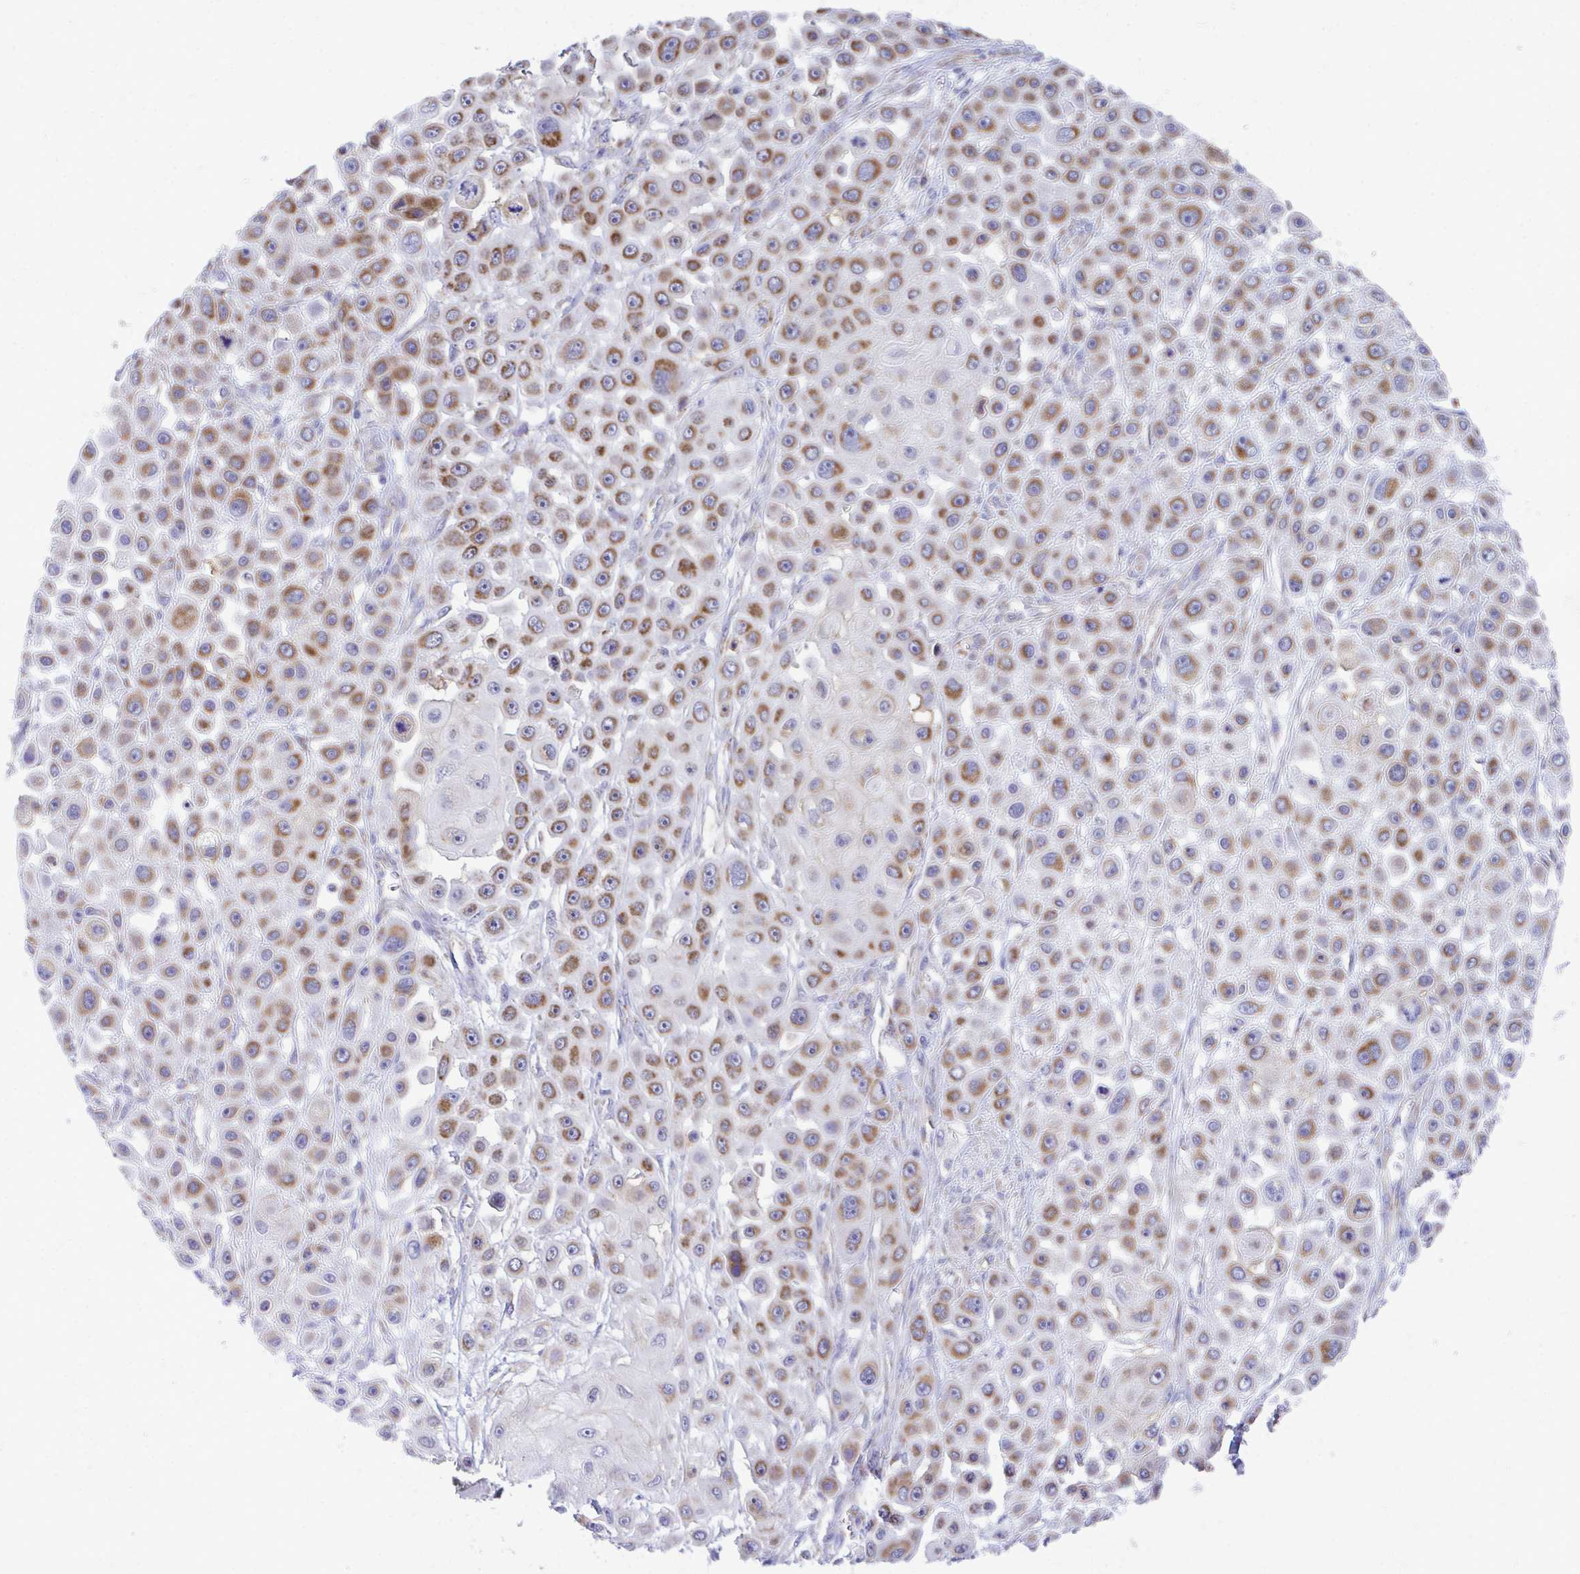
{"staining": {"intensity": "moderate", "quantity": "25%-75%", "location": "cytoplasmic/membranous"}, "tissue": "skin cancer", "cell_type": "Tumor cells", "image_type": "cancer", "snomed": [{"axis": "morphology", "description": "Squamous cell carcinoma, NOS"}, {"axis": "topography", "description": "Skin"}], "caption": "IHC micrograph of neoplastic tissue: human squamous cell carcinoma (skin) stained using immunohistochemistry reveals medium levels of moderate protein expression localized specifically in the cytoplasmic/membranous of tumor cells, appearing as a cytoplasmic/membranous brown color.", "gene": "MRPL19", "patient": {"sex": "male", "age": 67}}